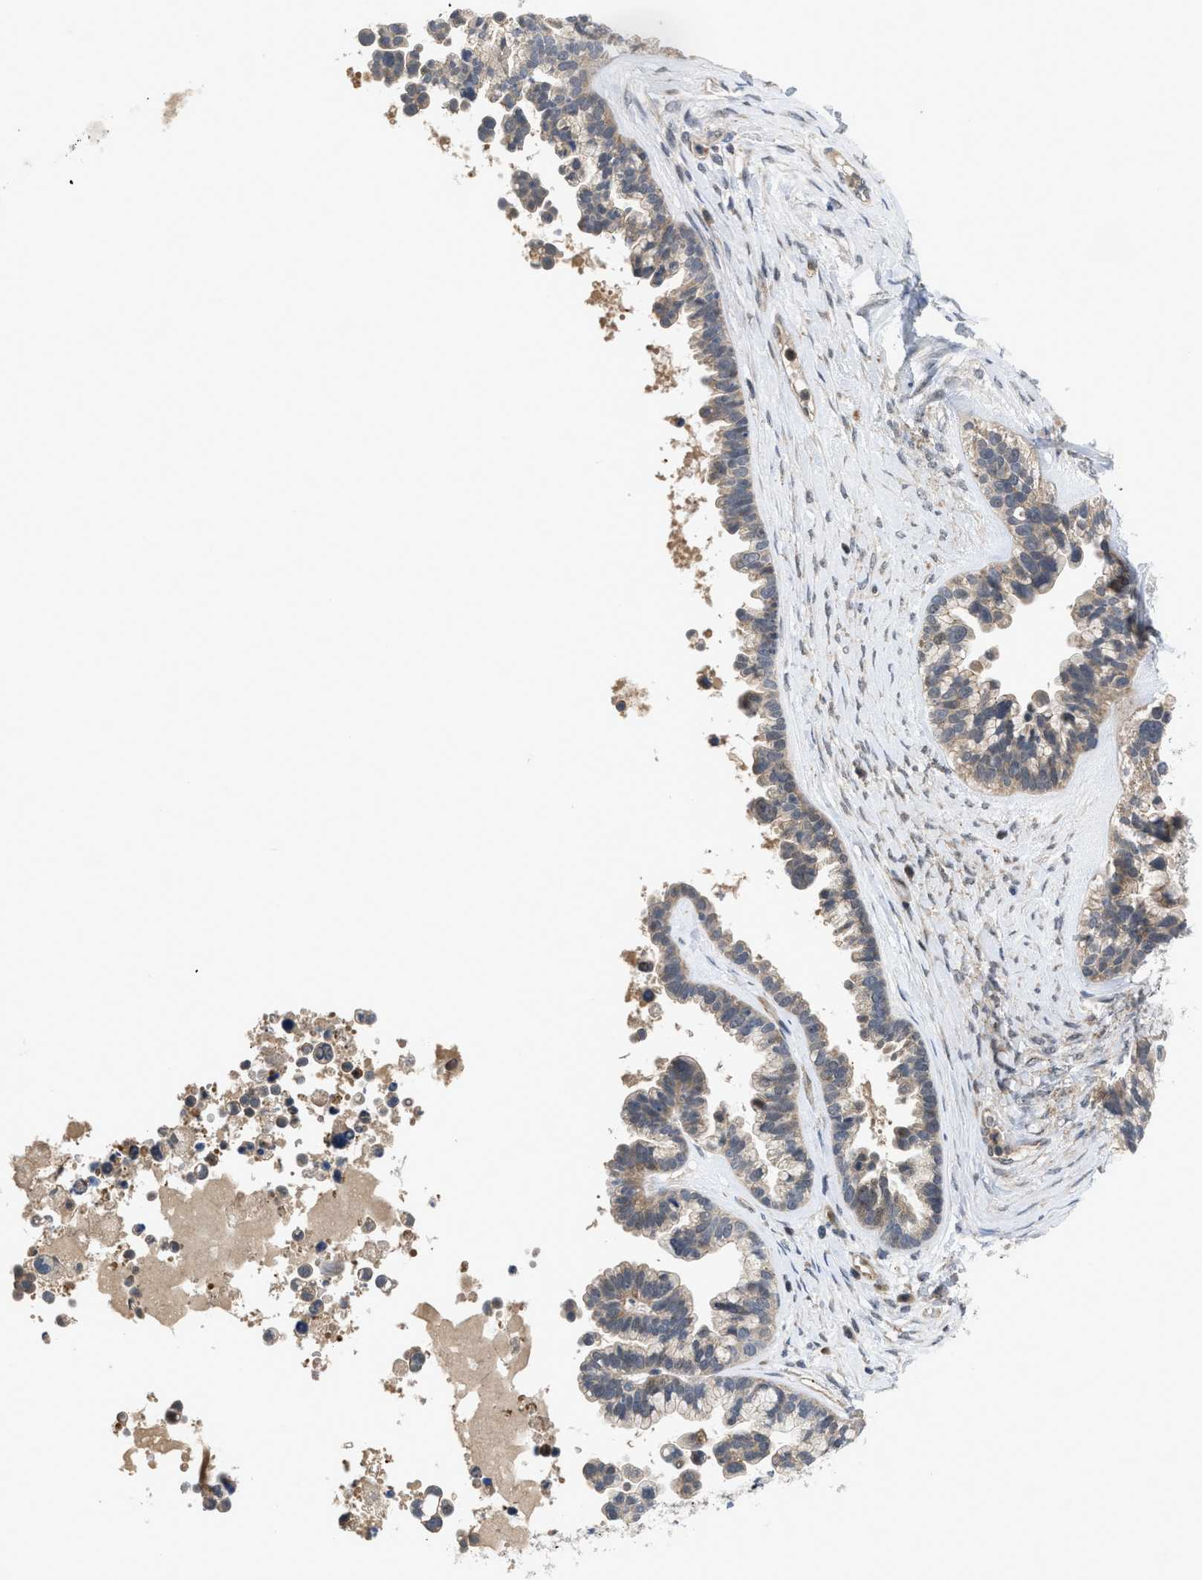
{"staining": {"intensity": "negative", "quantity": "none", "location": "none"}, "tissue": "ovarian cancer", "cell_type": "Tumor cells", "image_type": "cancer", "snomed": [{"axis": "morphology", "description": "Cystadenocarcinoma, serous, NOS"}, {"axis": "topography", "description": "Ovary"}], "caption": "Tumor cells show no significant staining in serous cystadenocarcinoma (ovarian).", "gene": "LDAF1", "patient": {"sex": "female", "age": 56}}